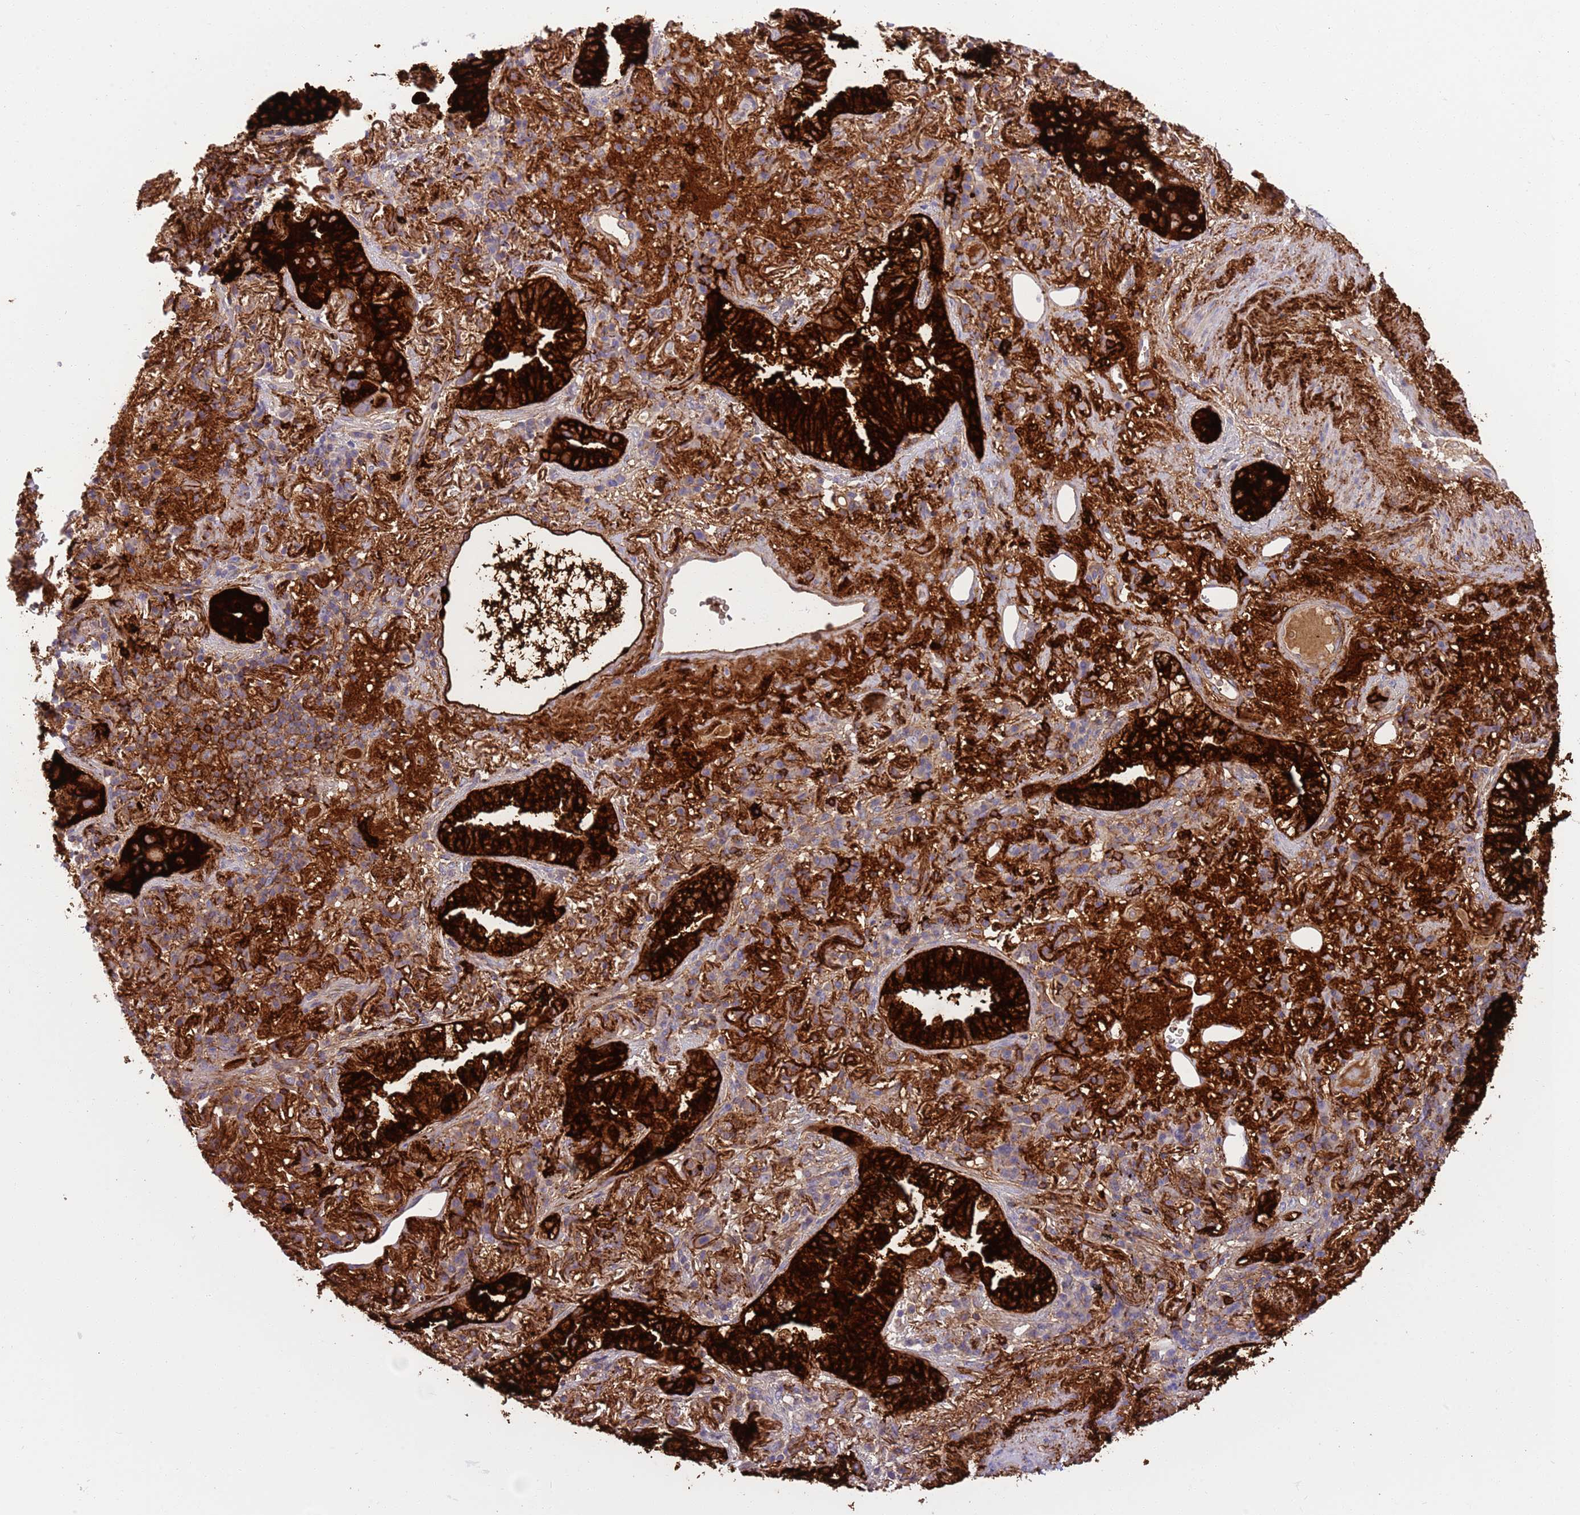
{"staining": {"intensity": "strong", "quantity": ">75%", "location": "cytoplasmic/membranous"}, "tissue": "lung cancer", "cell_type": "Tumor cells", "image_type": "cancer", "snomed": [{"axis": "morphology", "description": "Adenocarcinoma, NOS"}, {"axis": "topography", "description": "Lung"}], "caption": "About >75% of tumor cells in human lung cancer (adenocarcinoma) display strong cytoplasmic/membranous protein expression as visualized by brown immunohistochemical staining.", "gene": "SFTPA1", "patient": {"sex": "female", "age": 69}}